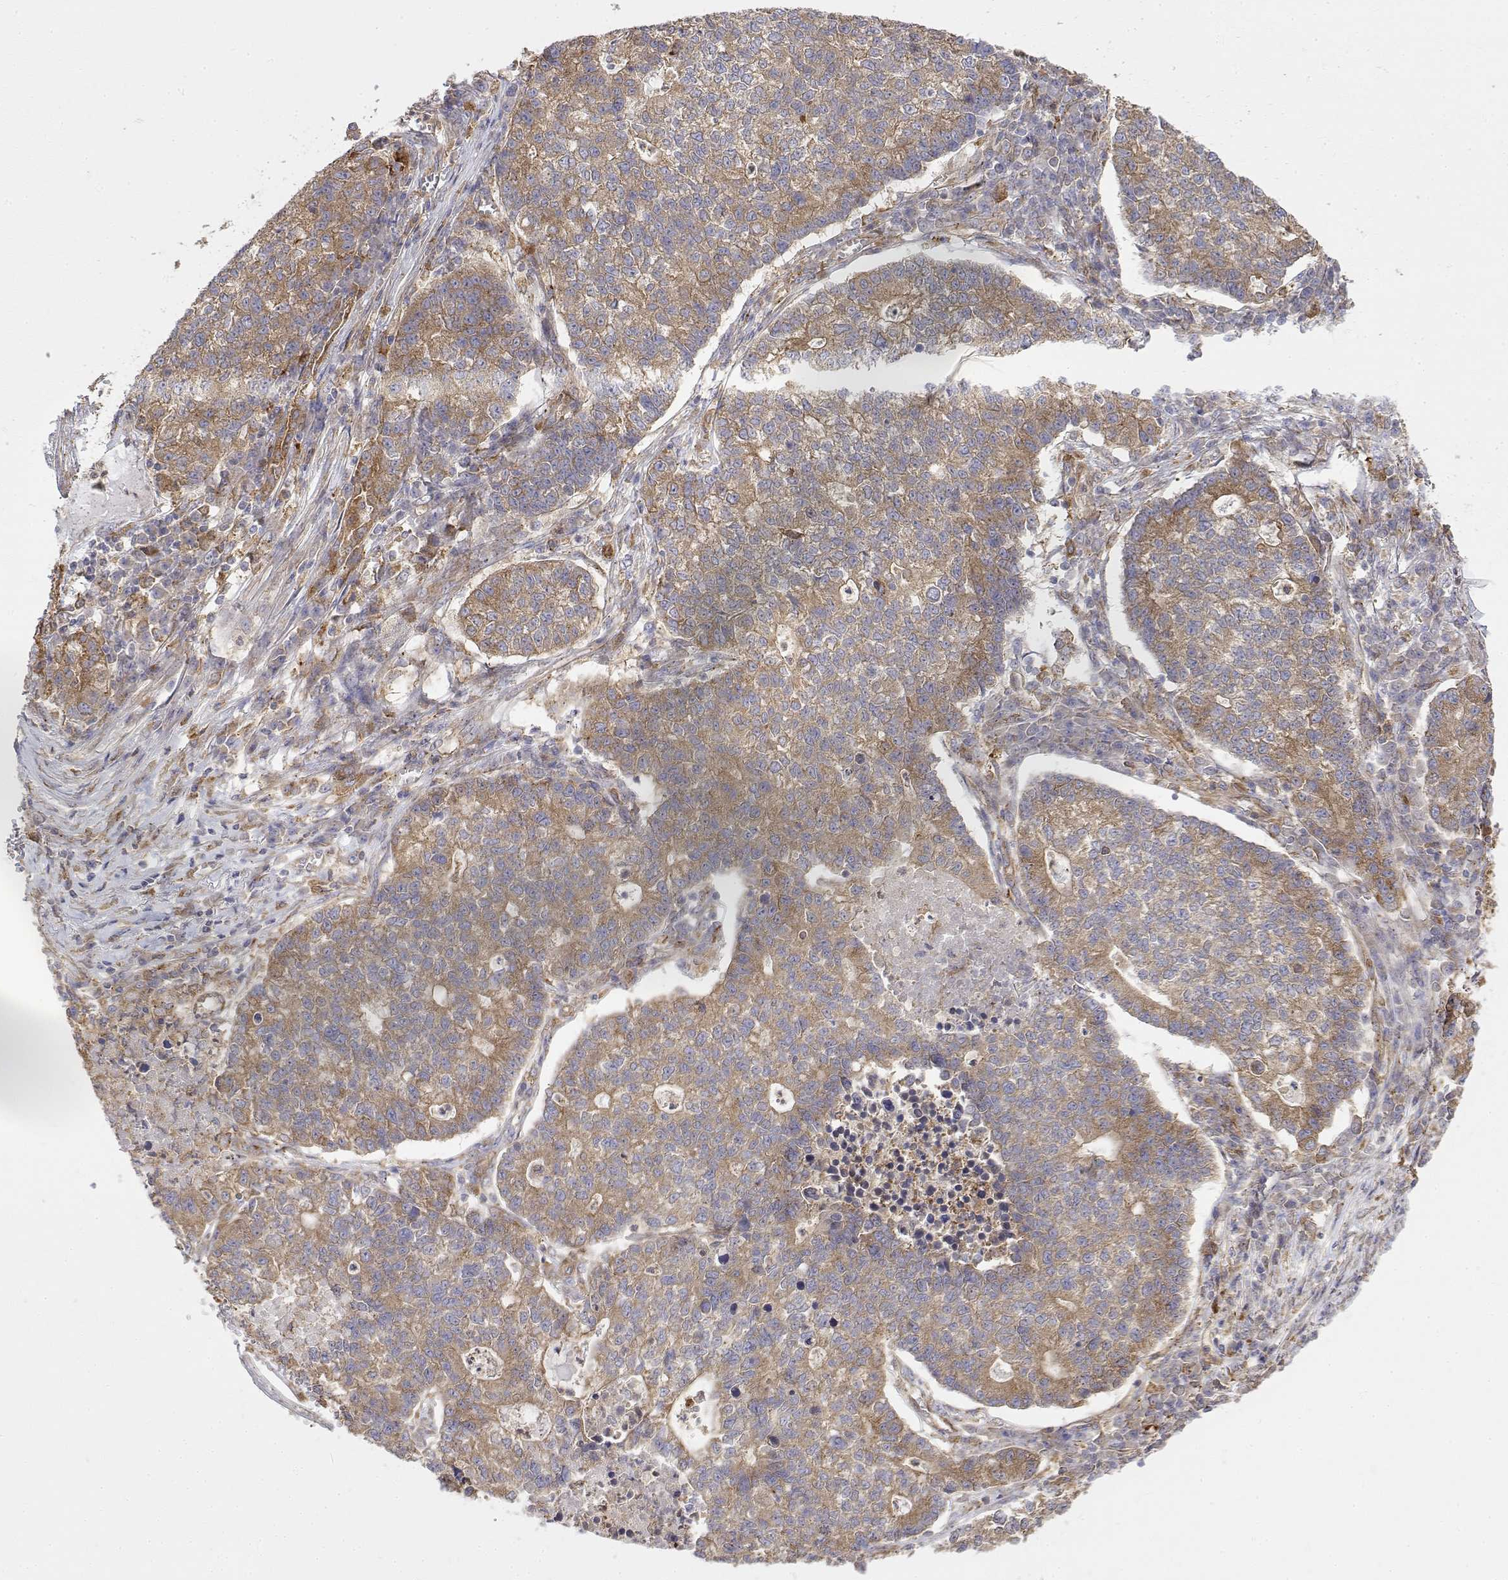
{"staining": {"intensity": "moderate", "quantity": ">75%", "location": "cytoplasmic/membranous"}, "tissue": "lung cancer", "cell_type": "Tumor cells", "image_type": "cancer", "snomed": [{"axis": "morphology", "description": "Adenocarcinoma, NOS"}, {"axis": "topography", "description": "Lung"}], "caption": "A brown stain highlights moderate cytoplasmic/membranous expression of a protein in lung cancer tumor cells.", "gene": "PACSIN2", "patient": {"sex": "male", "age": 57}}